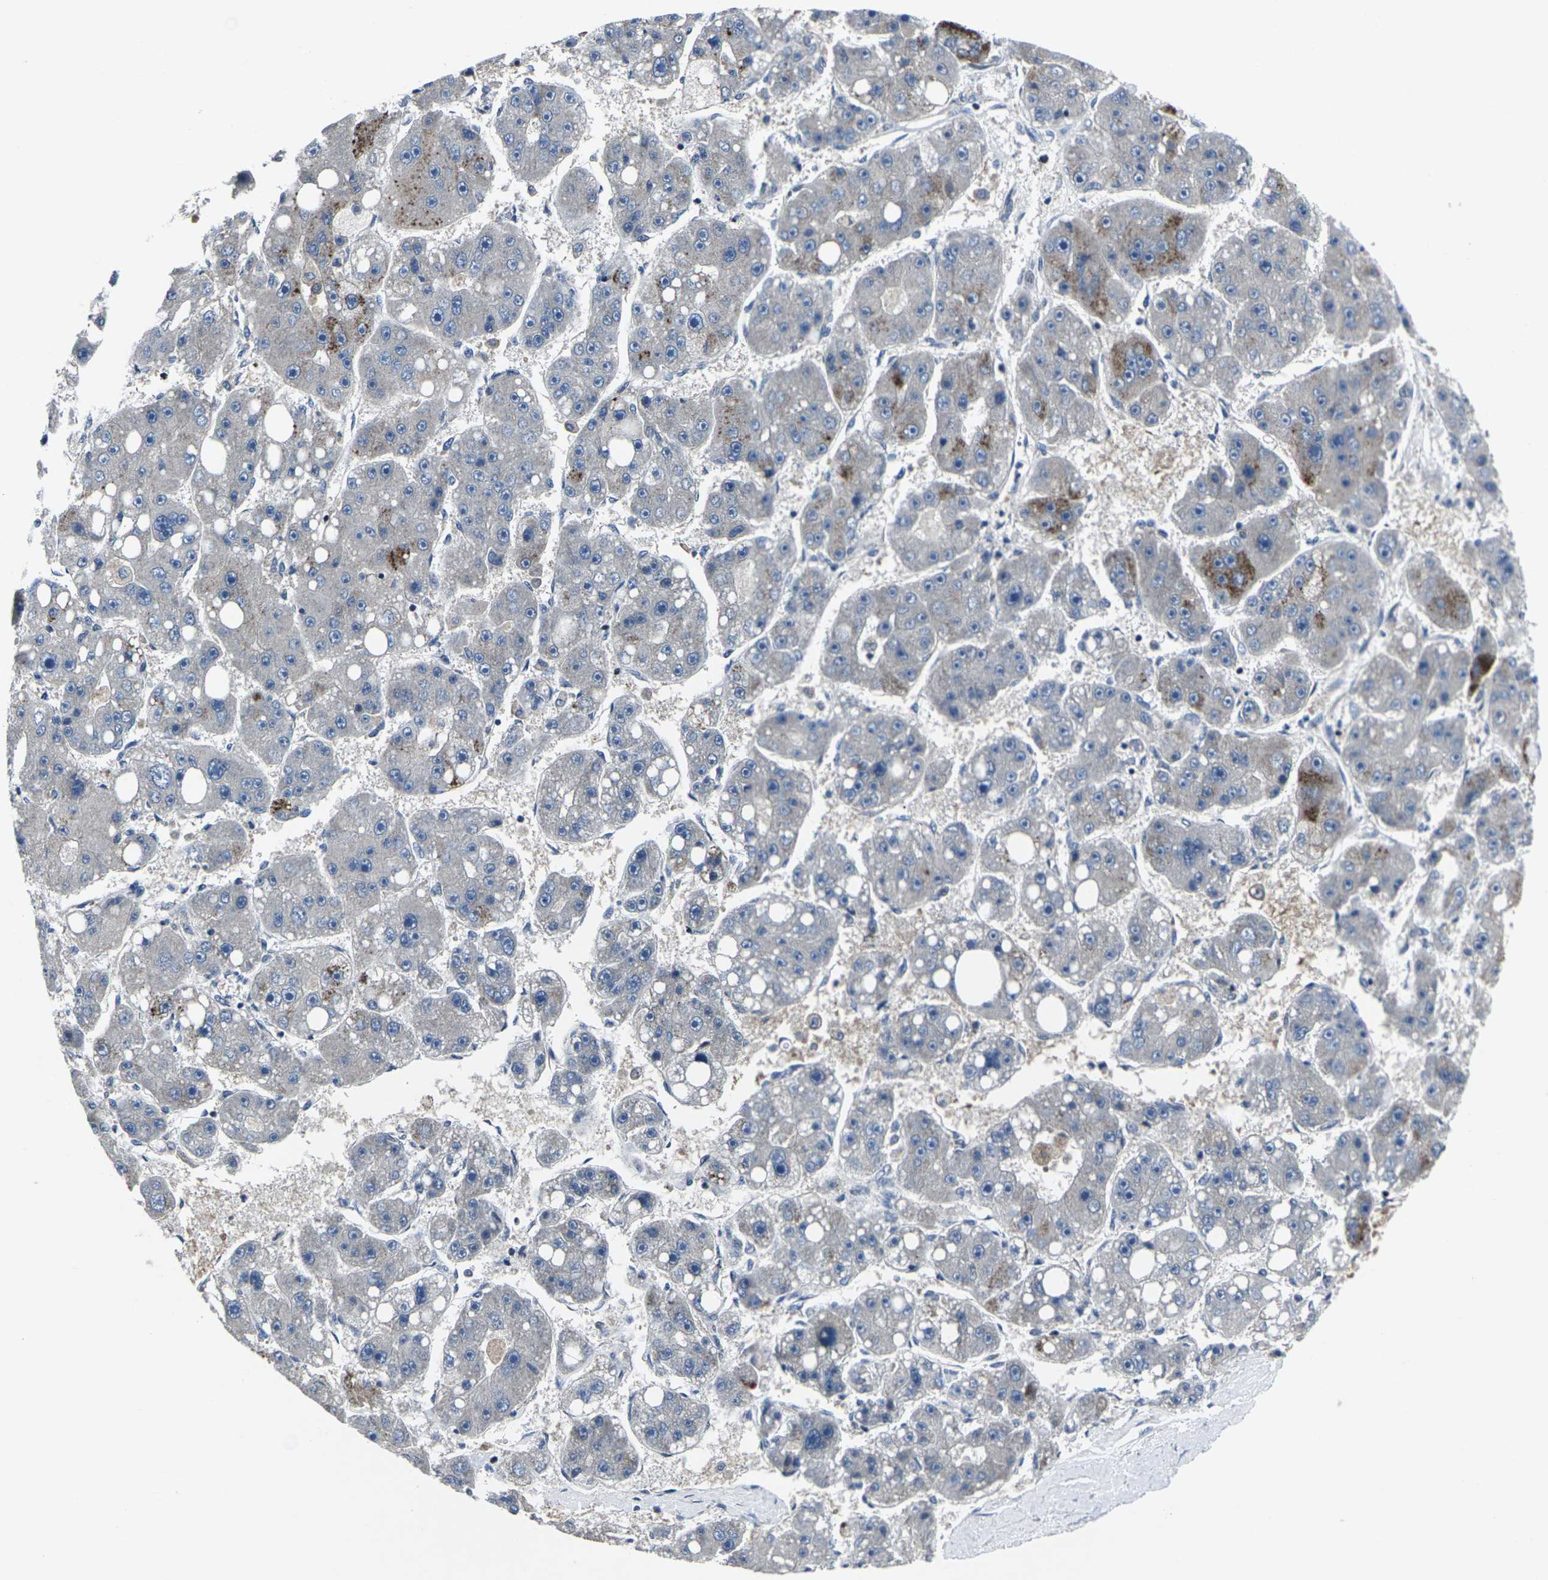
{"staining": {"intensity": "moderate", "quantity": "<25%", "location": "cytoplasmic/membranous"}, "tissue": "liver cancer", "cell_type": "Tumor cells", "image_type": "cancer", "snomed": [{"axis": "morphology", "description": "Carcinoma, Hepatocellular, NOS"}, {"axis": "topography", "description": "Liver"}], "caption": "Liver cancer stained with immunohistochemistry displays moderate cytoplasmic/membranous positivity in approximately <25% of tumor cells.", "gene": "STAT4", "patient": {"sex": "female", "age": 61}}